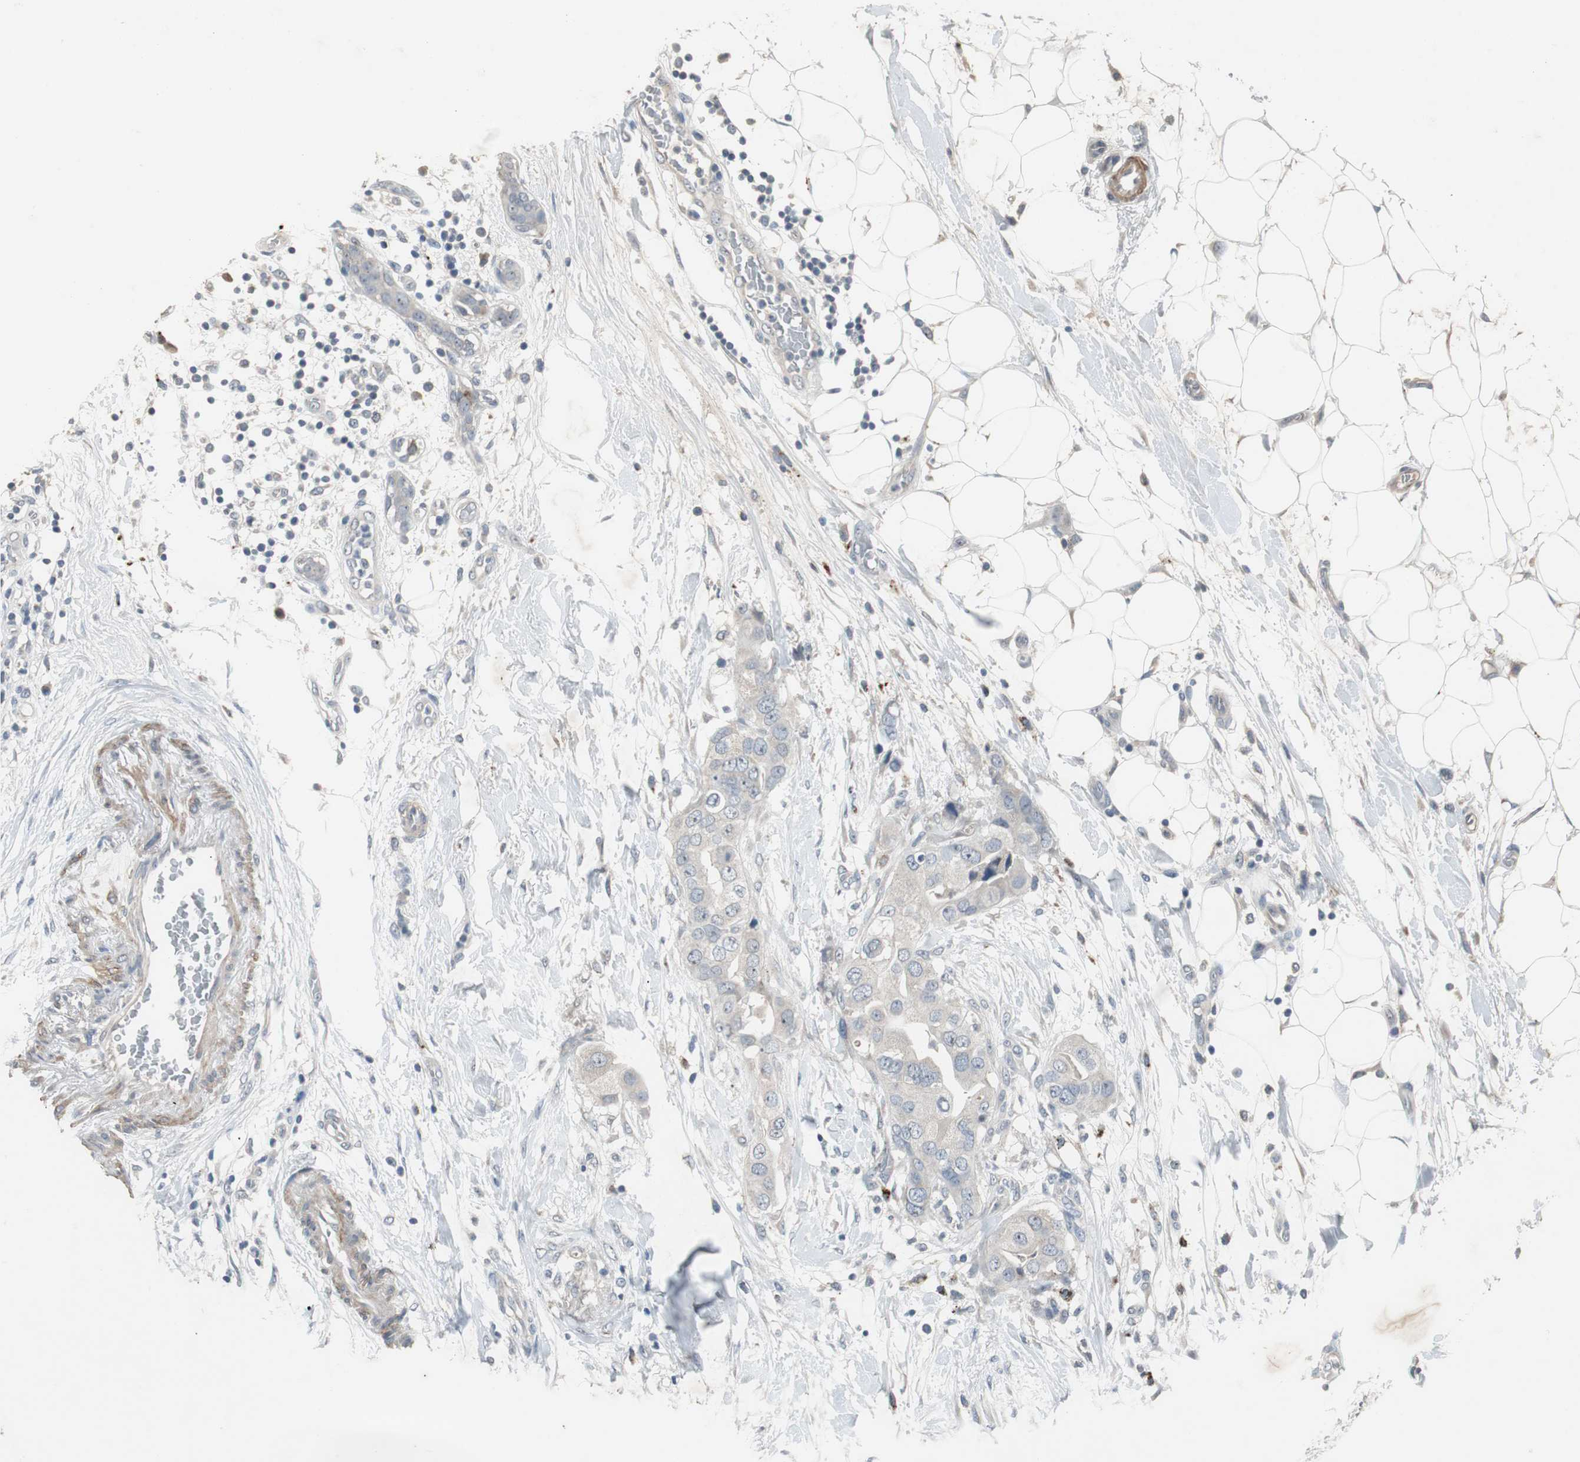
{"staining": {"intensity": "weak", "quantity": "<25%", "location": "cytoplasmic/membranous"}, "tissue": "breast cancer", "cell_type": "Tumor cells", "image_type": "cancer", "snomed": [{"axis": "morphology", "description": "Duct carcinoma"}, {"axis": "topography", "description": "Breast"}], "caption": "Breast cancer was stained to show a protein in brown. There is no significant expression in tumor cells.", "gene": "PCYT1B", "patient": {"sex": "female", "age": 40}}